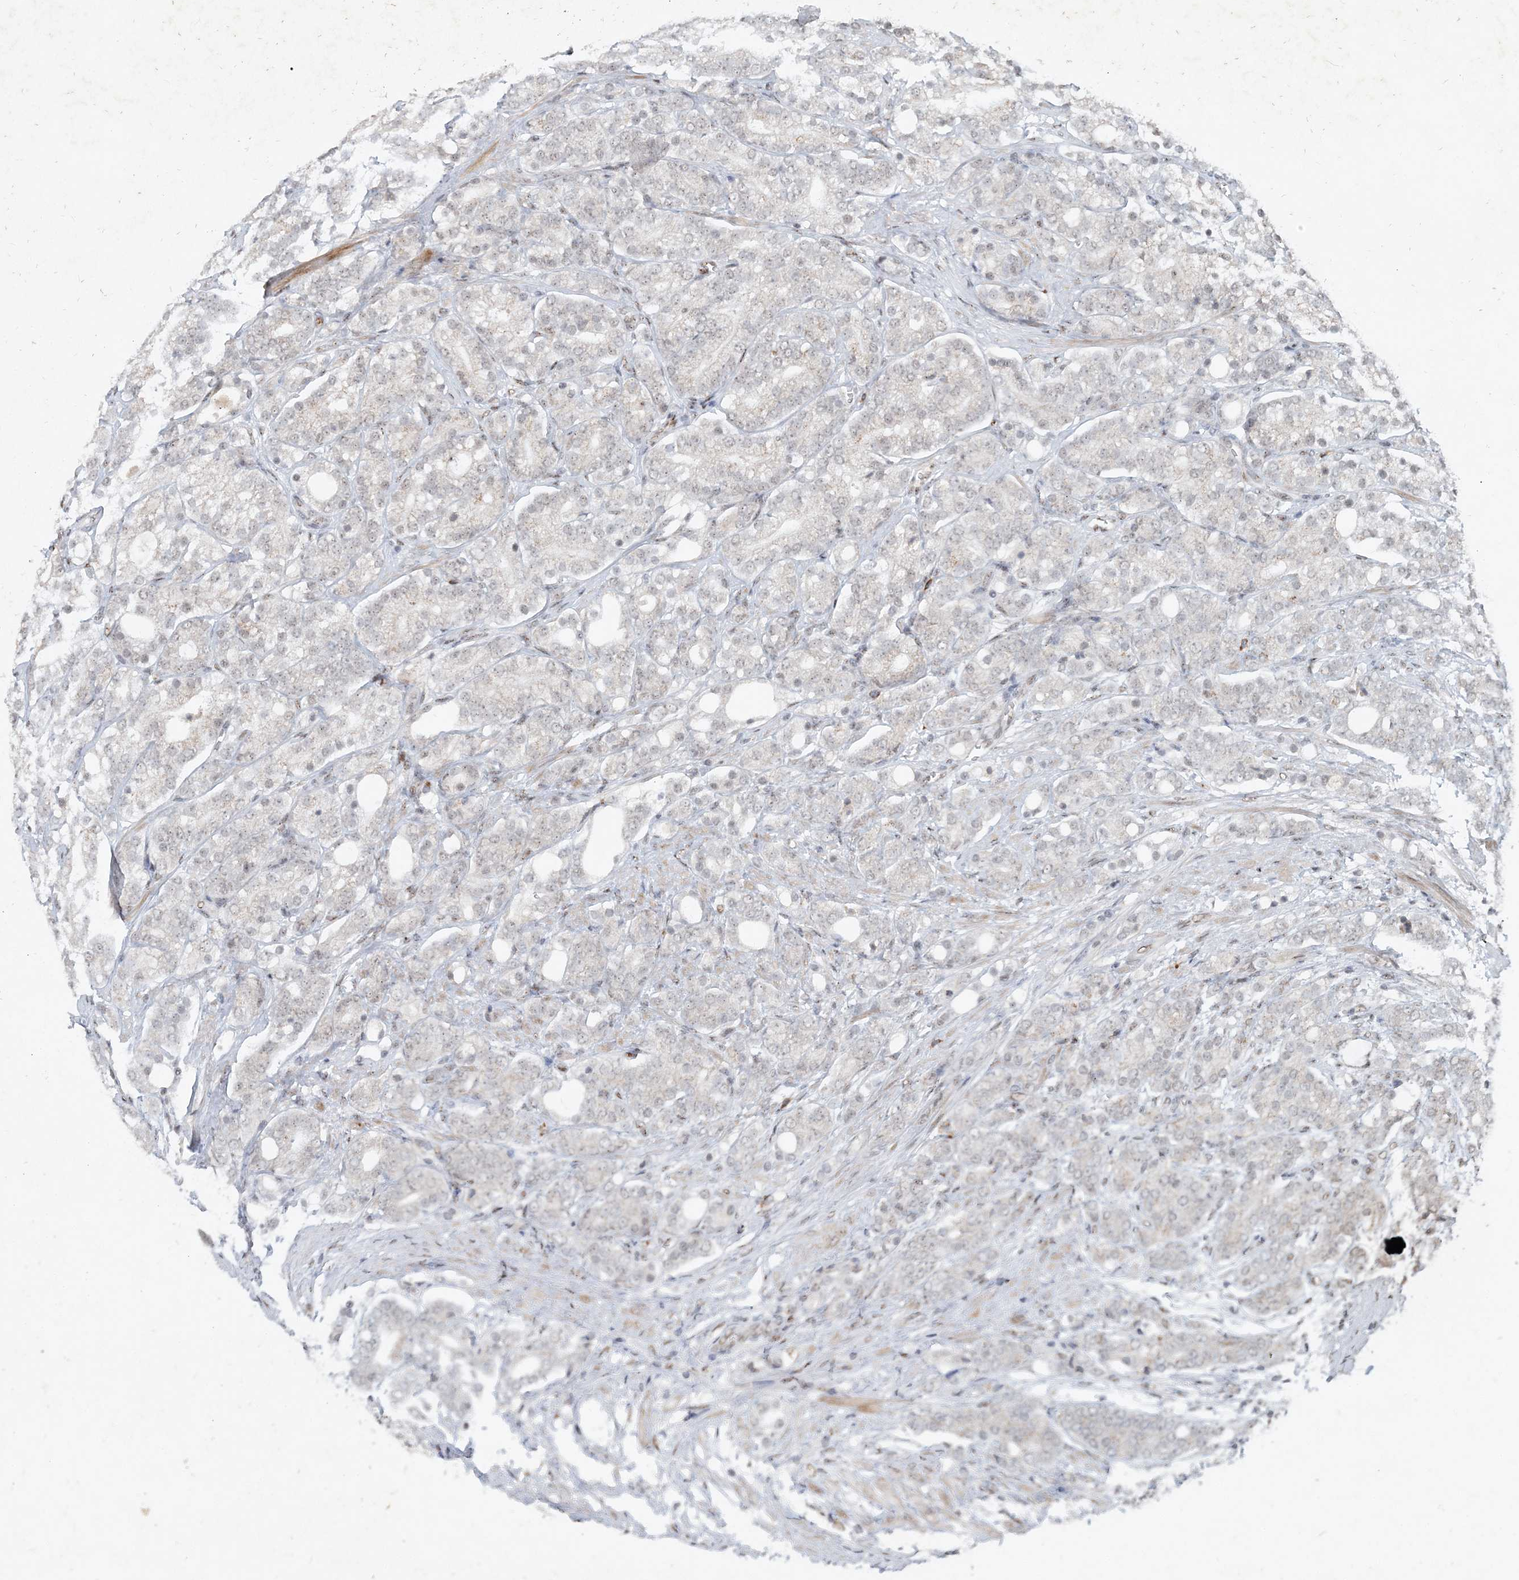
{"staining": {"intensity": "negative", "quantity": "none", "location": "none"}, "tissue": "prostate cancer", "cell_type": "Tumor cells", "image_type": "cancer", "snomed": [{"axis": "morphology", "description": "Adenocarcinoma, High grade"}, {"axis": "topography", "description": "Prostate"}], "caption": "High magnification brightfield microscopy of prostate cancer (high-grade adenocarcinoma) stained with DAB (3,3'-diaminobenzidine) (brown) and counterstained with hematoxylin (blue): tumor cells show no significant positivity.", "gene": "GIN1", "patient": {"sex": "male", "age": 57}}